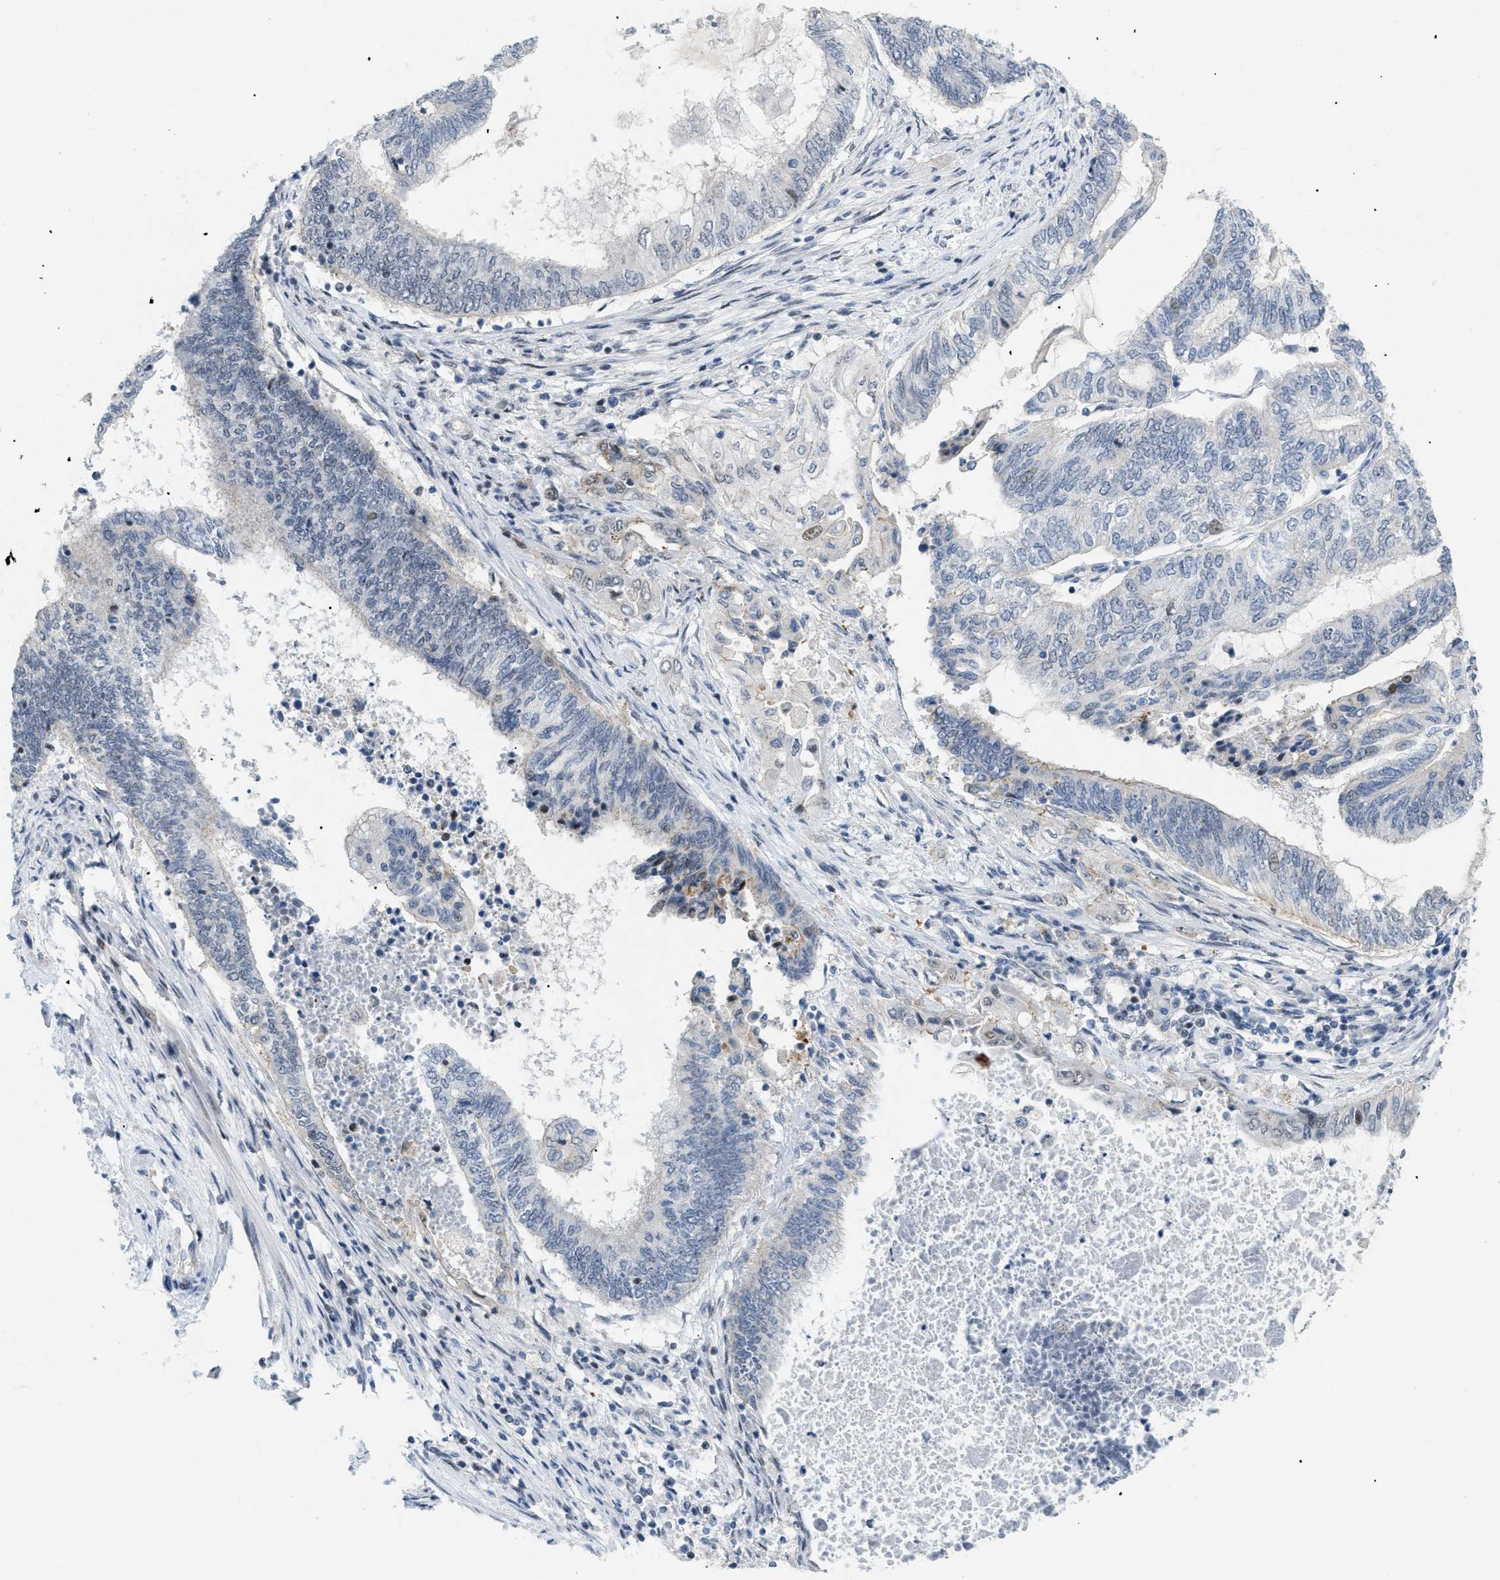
{"staining": {"intensity": "negative", "quantity": "none", "location": "none"}, "tissue": "endometrial cancer", "cell_type": "Tumor cells", "image_type": "cancer", "snomed": [{"axis": "morphology", "description": "Adenocarcinoma, NOS"}, {"axis": "topography", "description": "Uterus"}, {"axis": "topography", "description": "Endometrium"}], "caption": "Tumor cells are negative for protein expression in human endometrial adenocarcinoma.", "gene": "MED1", "patient": {"sex": "female", "age": 70}}